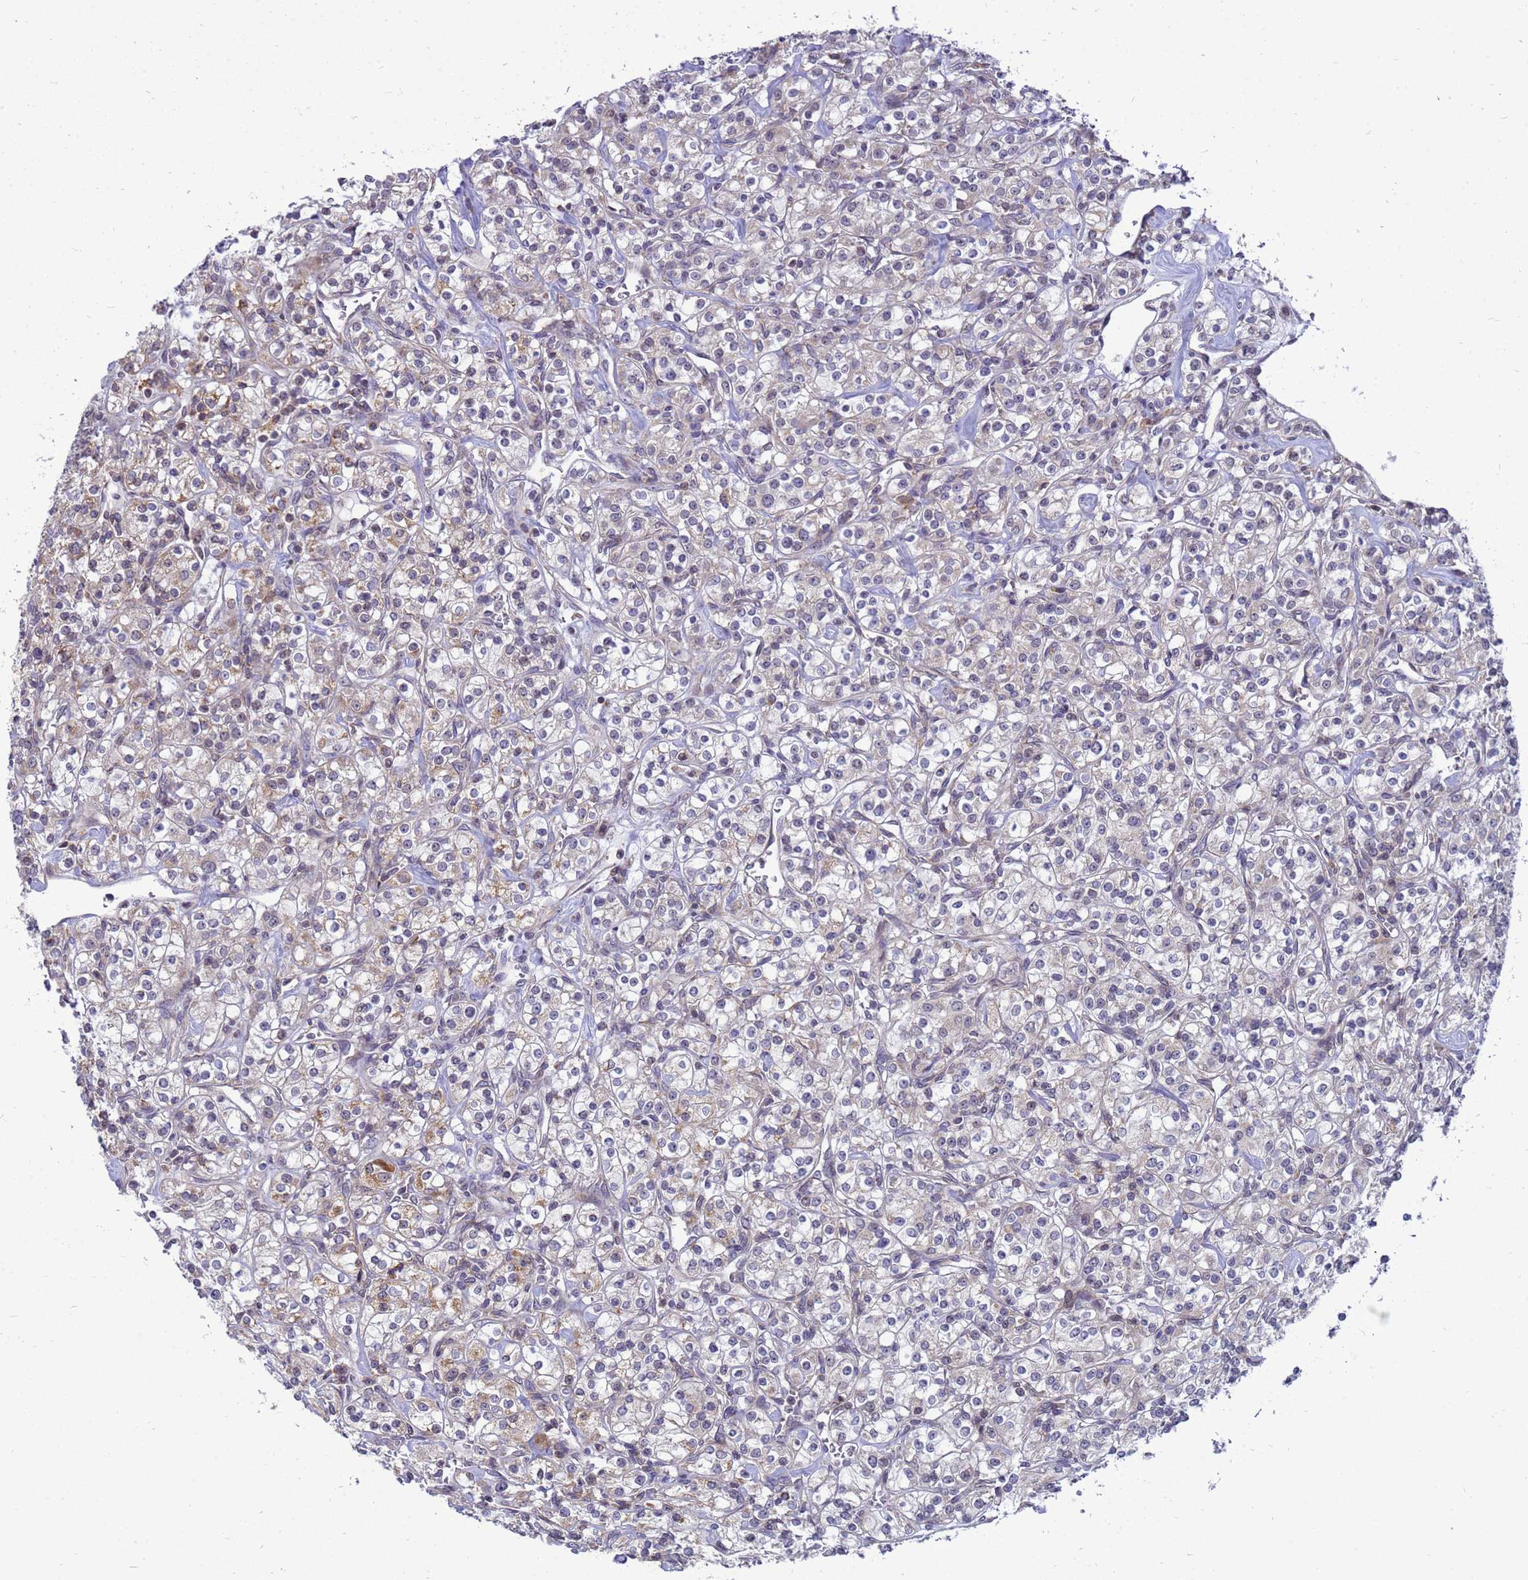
{"staining": {"intensity": "moderate", "quantity": "<25%", "location": "cytoplasmic/membranous"}, "tissue": "renal cancer", "cell_type": "Tumor cells", "image_type": "cancer", "snomed": [{"axis": "morphology", "description": "Adenocarcinoma, NOS"}, {"axis": "topography", "description": "Kidney"}], "caption": "Protein staining reveals moderate cytoplasmic/membranous expression in approximately <25% of tumor cells in renal cancer (adenocarcinoma). The staining is performed using DAB brown chromogen to label protein expression. The nuclei are counter-stained blue using hematoxylin.", "gene": "C12orf43", "patient": {"sex": "male", "age": 77}}